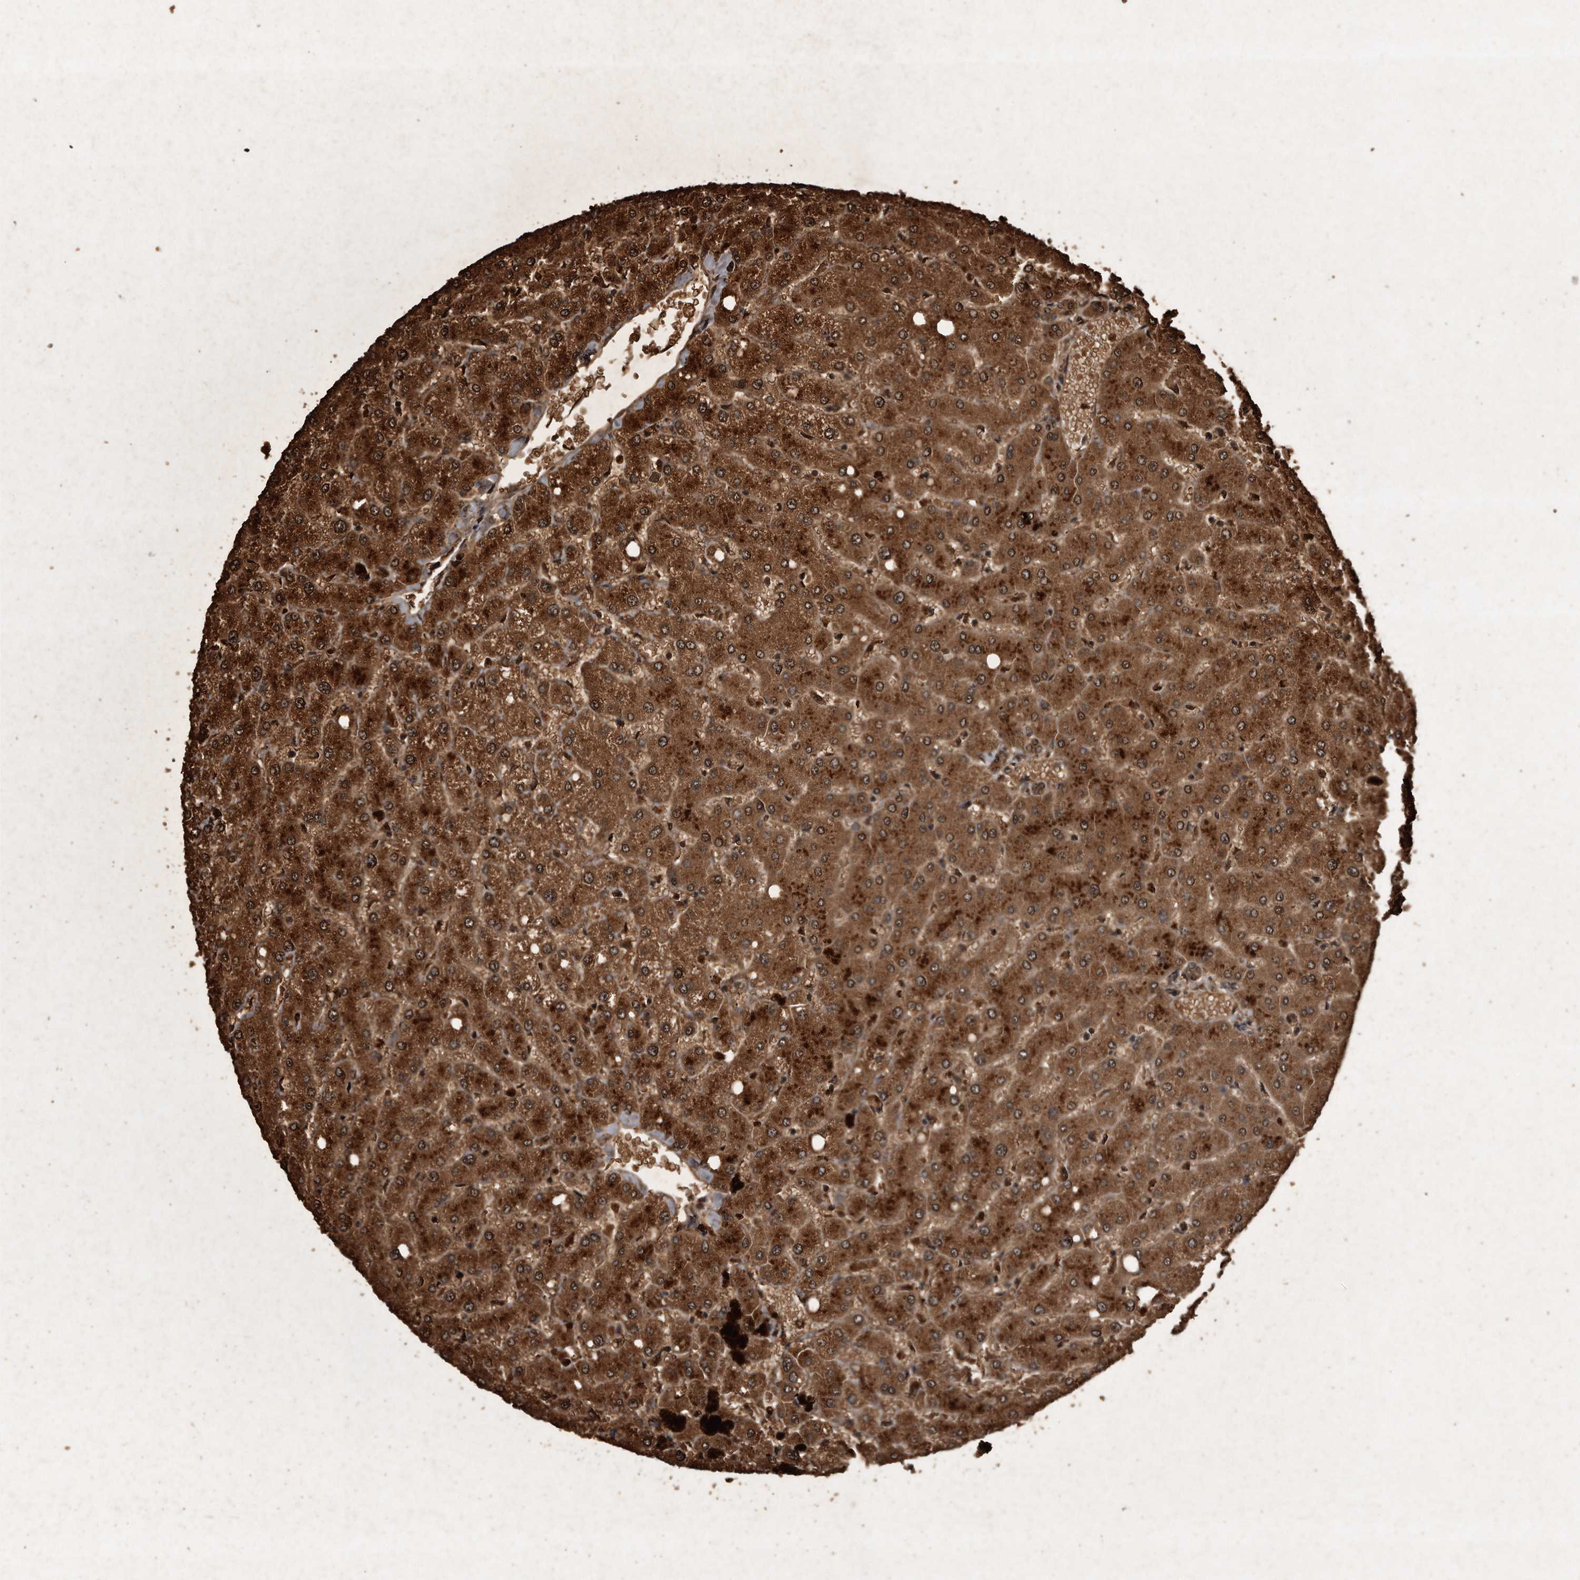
{"staining": {"intensity": "moderate", "quantity": ">75%", "location": "cytoplasmic/membranous"}, "tissue": "liver", "cell_type": "Cholangiocytes", "image_type": "normal", "snomed": [{"axis": "morphology", "description": "Normal tissue, NOS"}, {"axis": "topography", "description": "Liver"}], "caption": "Cholangiocytes reveal moderate cytoplasmic/membranous expression in approximately >75% of cells in unremarkable liver. (Brightfield microscopy of DAB IHC at high magnification).", "gene": "CFLAR", "patient": {"sex": "female", "age": 54}}